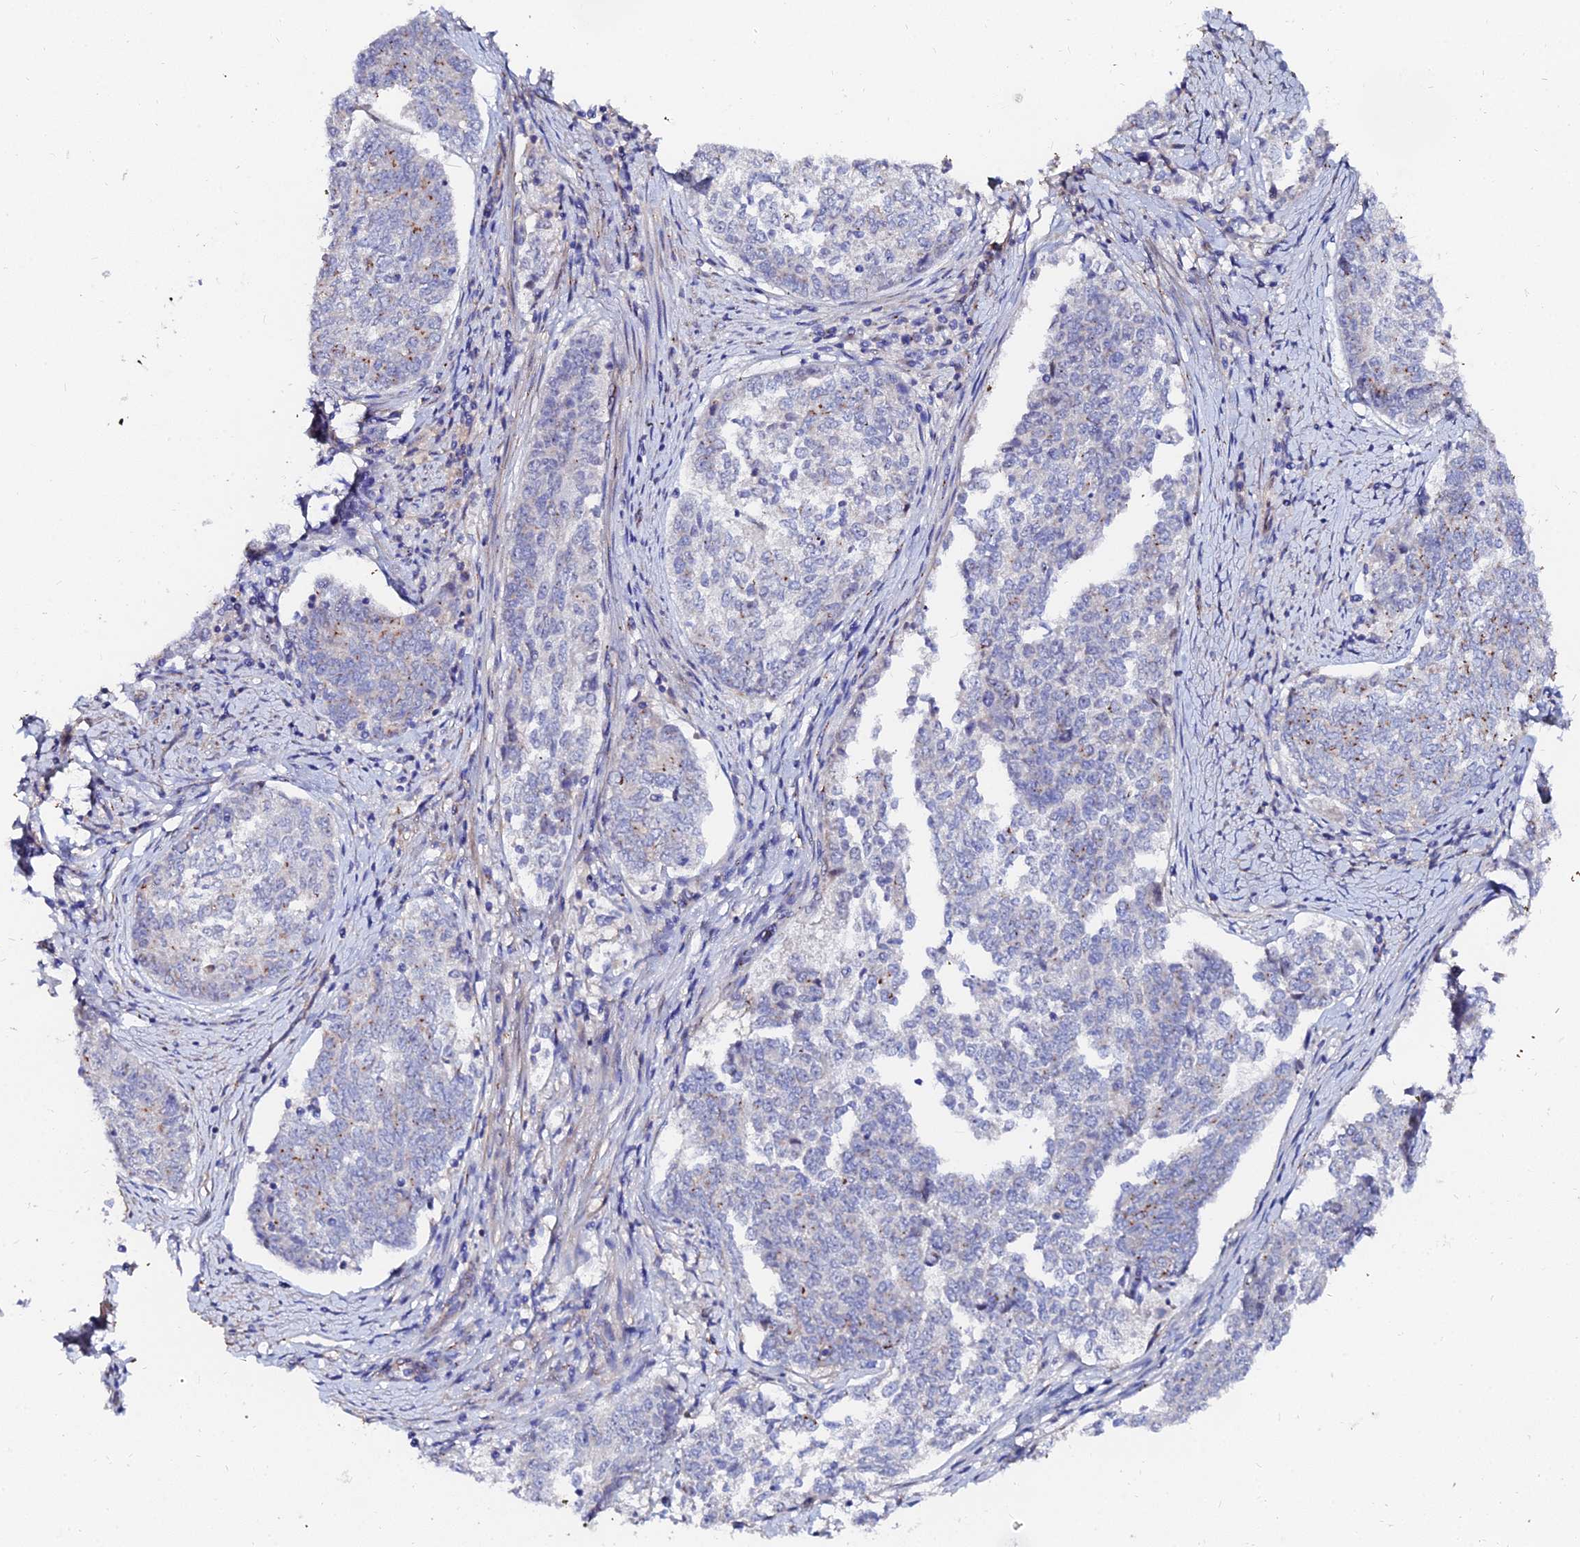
{"staining": {"intensity": "moderate", "quantity": "<25%", "location": "cytoplasmic/membranous"}, "tissue": "endometrial cancer", "cell_type": "Tumor cells", "image_type": "cancer", "snomed": [{"axis": "morphology", "description": "Adenocarcinoma, NOS"}, {"axis": "topography", "description": "Endometrium"}], "caption": "Tumor cells reveal low levels of moderate cytoplasmic/membranous positivity in approximately <25% of cells in human endometrial cancer. The staining was performed using DAB, with brown indicating positive protein expression. Nuclei are stained blue with hematoxylin.", "gene": "BORCS8", "patient": {"sex": "female", "age": 80}}